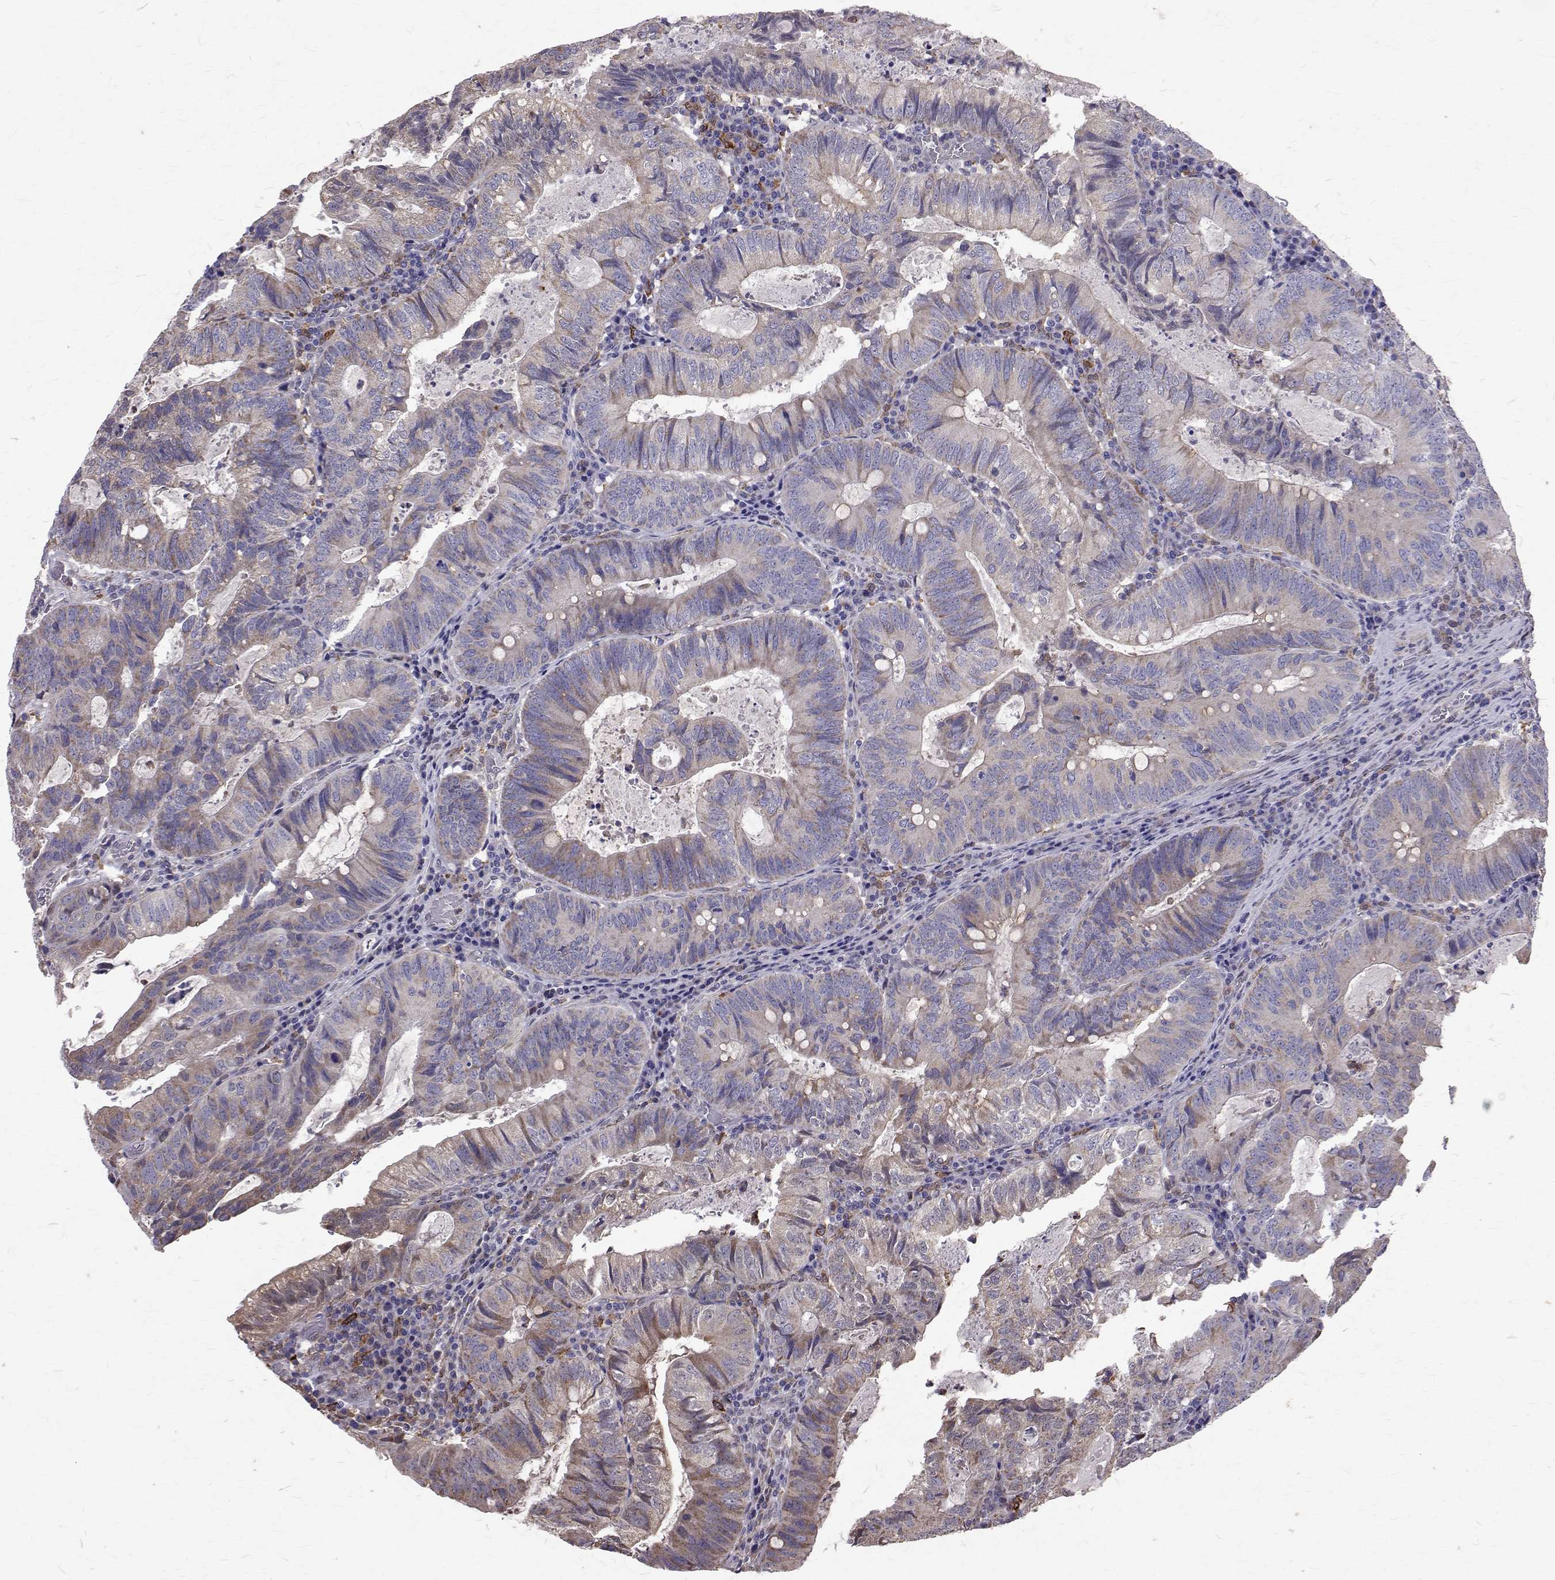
{"staining": {"intensity": "weak", "quantity": "25%-75%", "location": "cytoplasmic/membranous"}, "tissue": "colorectal cancer", "cell_type": "Tumor cells", "image_type": "cancer", "snomed": [{"axis": "morphology", "description": "Adenocarcinoma, NOS"}, {"axis": "topography", "description": "Colon"}], "caption": "Protein expression analysis of adenocarcinoma (colorectal) reveals weak cytoplasmic/membranous positivity in about 25%-75% of tumor cells.", "gene": "CCDC89", "patient": {"sex": "male", "age": 67}}